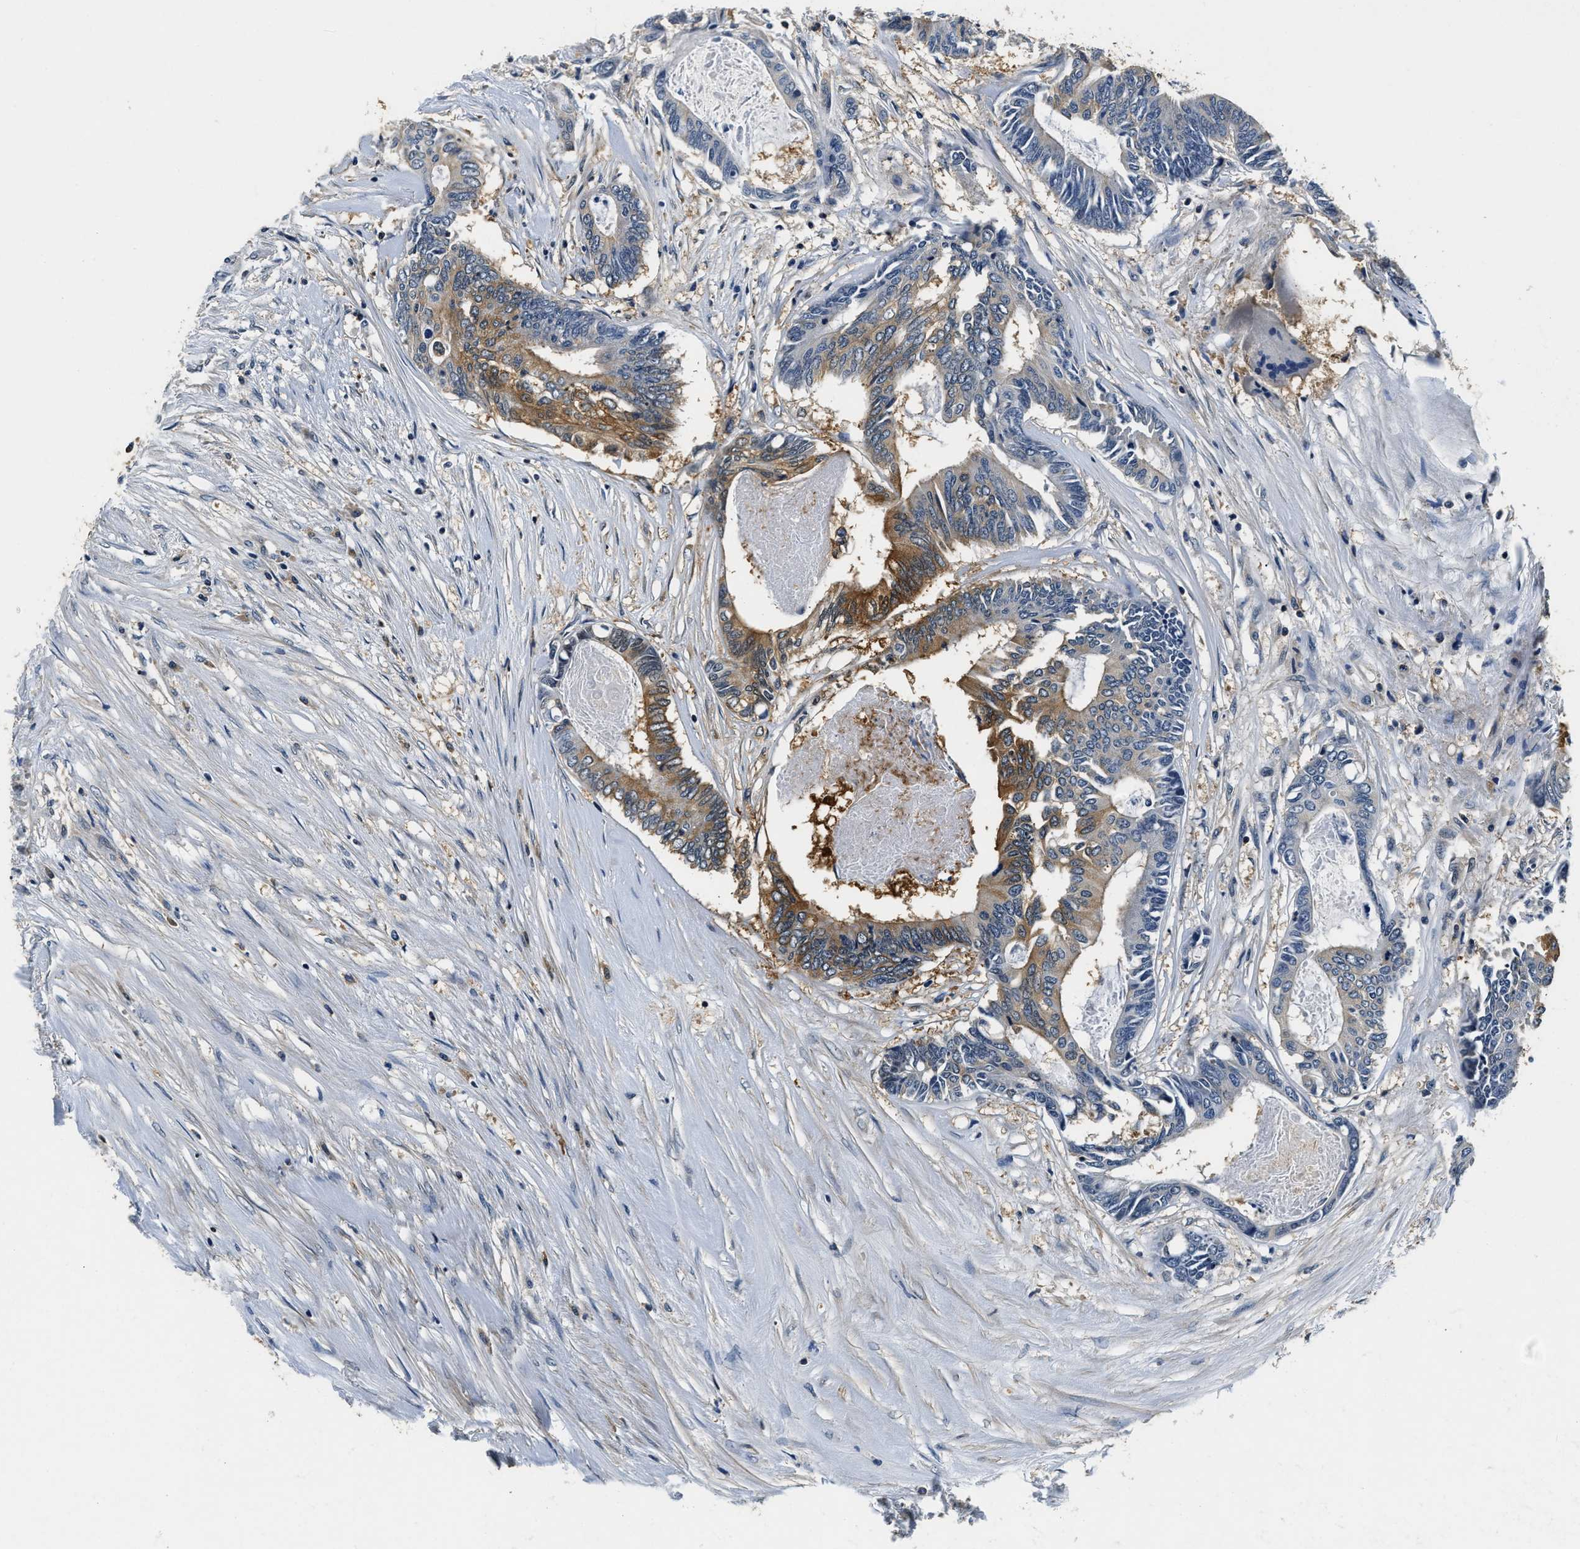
{"staining": {"intensity": "moderate", "quantity": "25%-75%", "location": "cytoplasmic/membranous"}, "tissue": "colorectal cancer", "cell_type": "Tumor cells", "image_type": "cancer", "snomed": [{"axis": "morphology", "description": "Adenocarcinoma, NOS"}, {"axis": "topography", "description": "Rectum"}], "caption": "This histopathology image shows colorectal adenocarcinoma stained with immunohistochemistry to label a protein in brown. The cytoplasmic/membranous of tumor cells show moderate positivity for the protein. Nuclei are counter-stained blue.", "gene": "RESF1", "patient": {"sex": "male", "age": 63}}